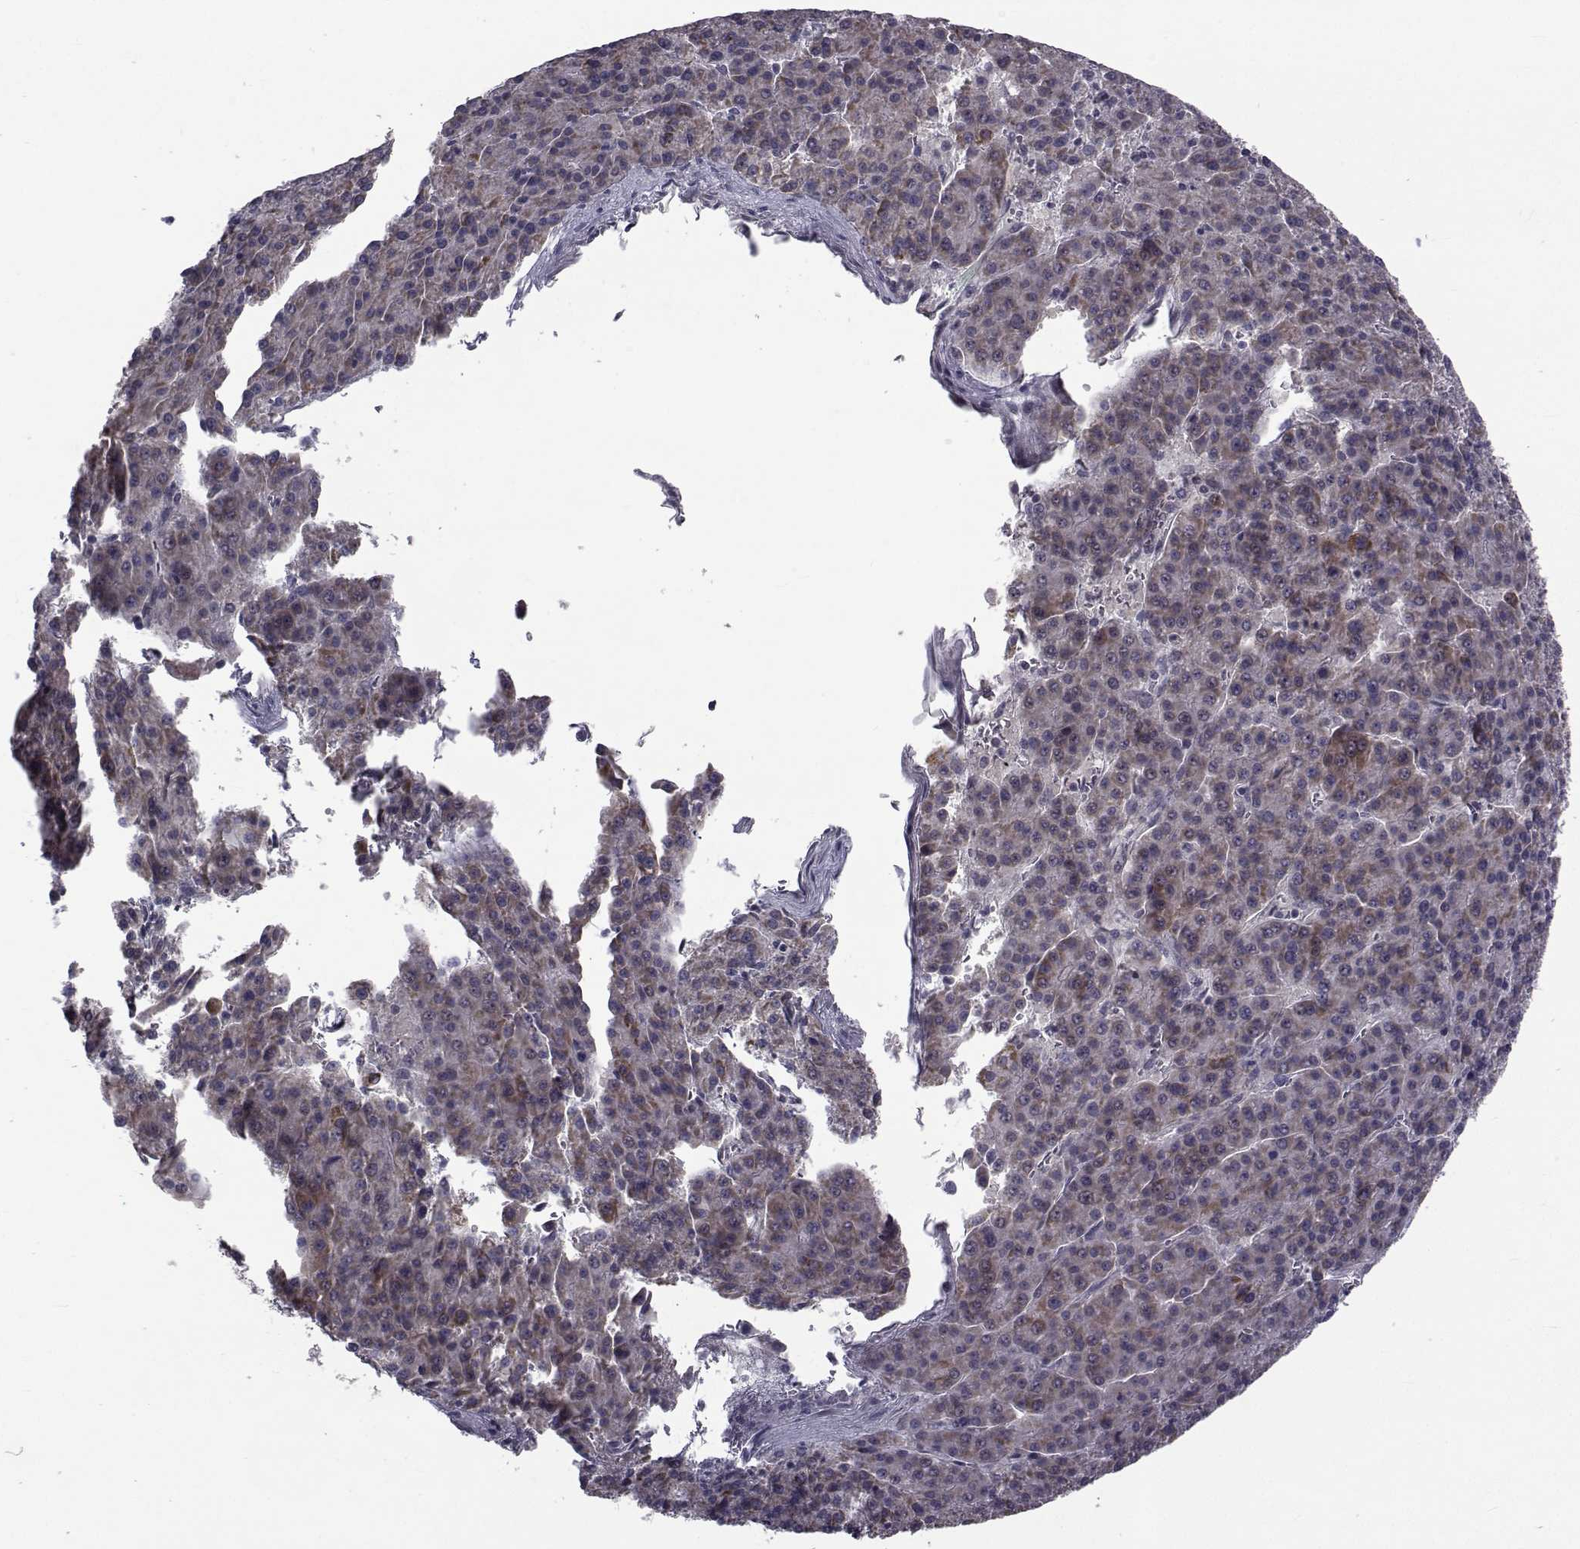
{"staining": {"intensity": "moderate", "quantity": "25%-75%", "location": "cytoplasmic/membranous"}, "tissue": "liver cancer", "cell_type": "Tumor cells", "image_type": "cancer", "snomed": [{"axis": "morphology", "description": "Carcinoma, Hepatocellular, NOS"}, {"axis": "topography", "description": "Liver"}], "caption": "The photomicrograph exhibits immunohistochemical staining of hepatocellular carcinoma (liver). There is moderate cytoplasmic/membranous expression is identified in about 25%-75% of tumor cells.", "gene": "FDXR", "patient": {"sex": "female", "age": 58}}